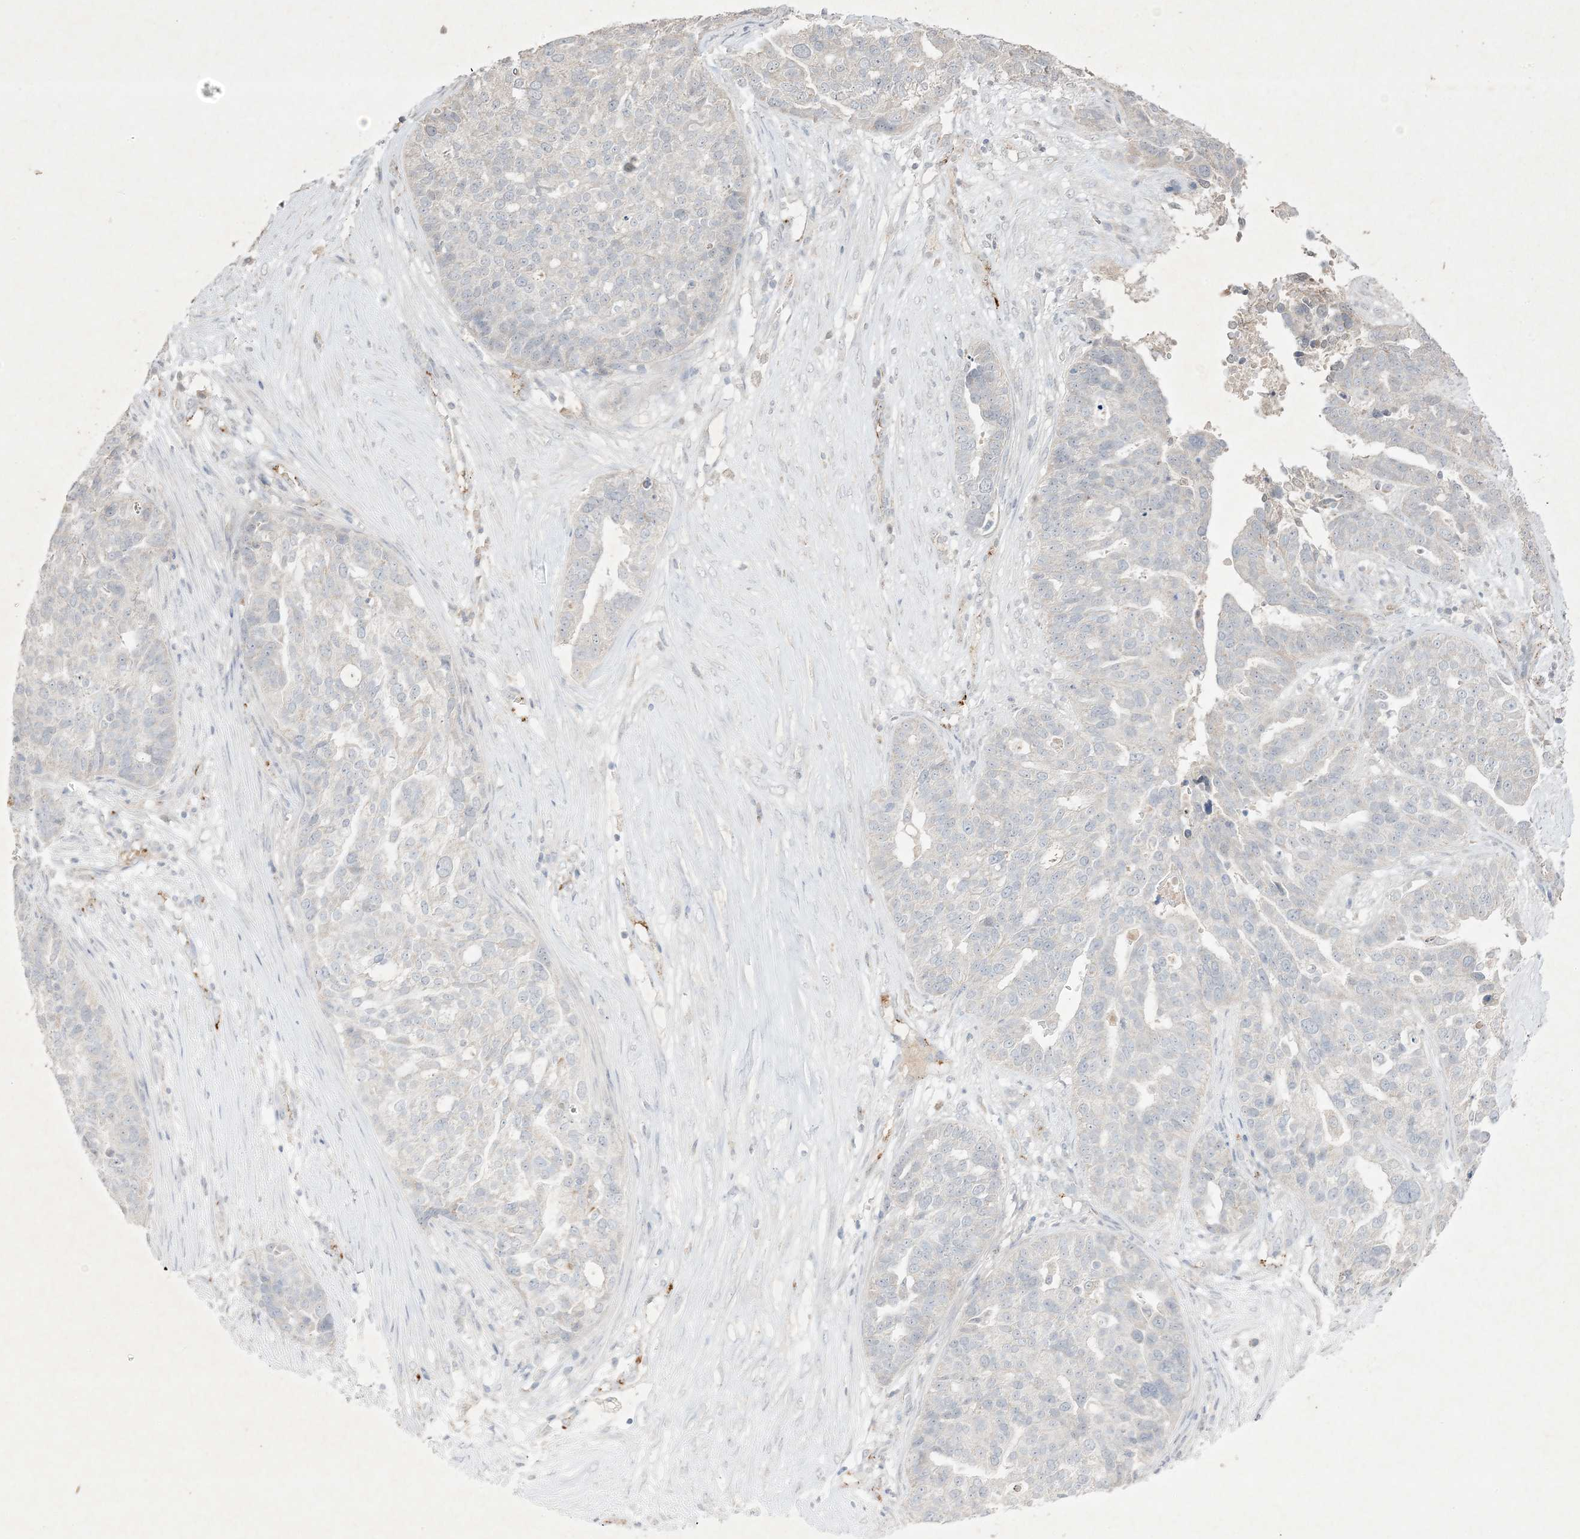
{"staining": {"intensity": "negative", "quantity": "none", "location": "none"}, "tissue": "ovarian cancer", "cell_type": "Tumor cells", "image_type": "cancer", "snomed": [{"axis": "morphology", "description": "Cystadenocarcinoma, serous, NOS"}, {"axis": "topography", "description": "Ovary"}], "caption": "Tumor cells show no significant staining in ovarian cancer.", "gene": "PRSS36", "patient": {"sex": "female", "age": 59}}